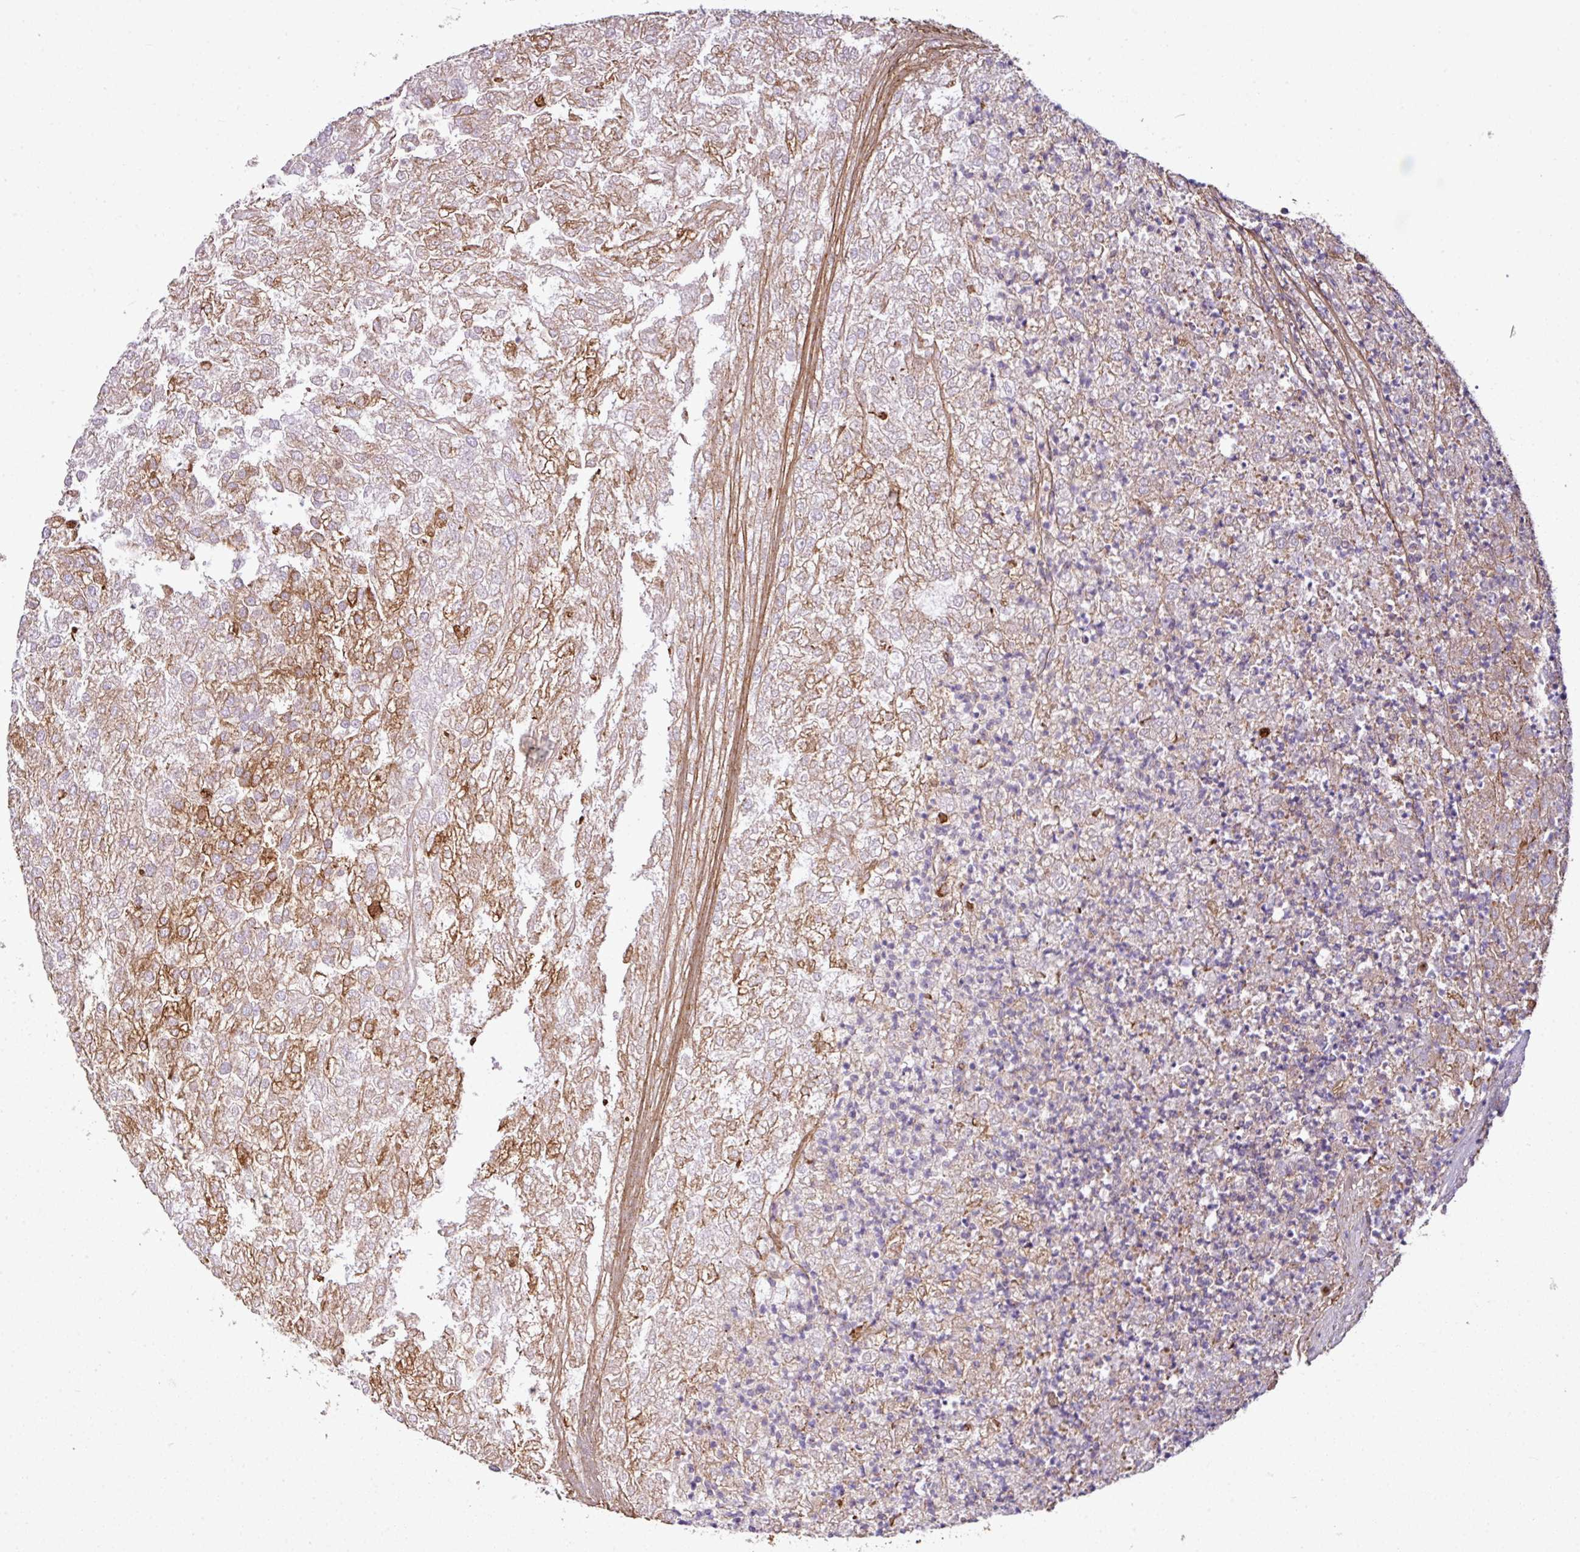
{"staining": {"intensity": "moderate", "quantity": "25%-75%", "location": "cytoplasmic/membranous"}, "tissue": "renal cancer", "cell_type": "Tumor cells", "image_type": "cancer", "snomed": [{"axis": "morphology", "description": "Adenocarcinoma, NOS"}, {"axis": "topography", "description": "Kidney"}], "caption": "IHC (DAB) staining of human renal cancer (adenocarcinoma) exhibits moderate cytoplasmic/membranous protein staining in about 25%-75% of tumor cells. Using DAB (brown) and hematoxylin (blue) stains, captured at high magnification using brightfield microscopy.", "gene": "XNDC1N", "patient": {"sex": "female", "age": 54}}